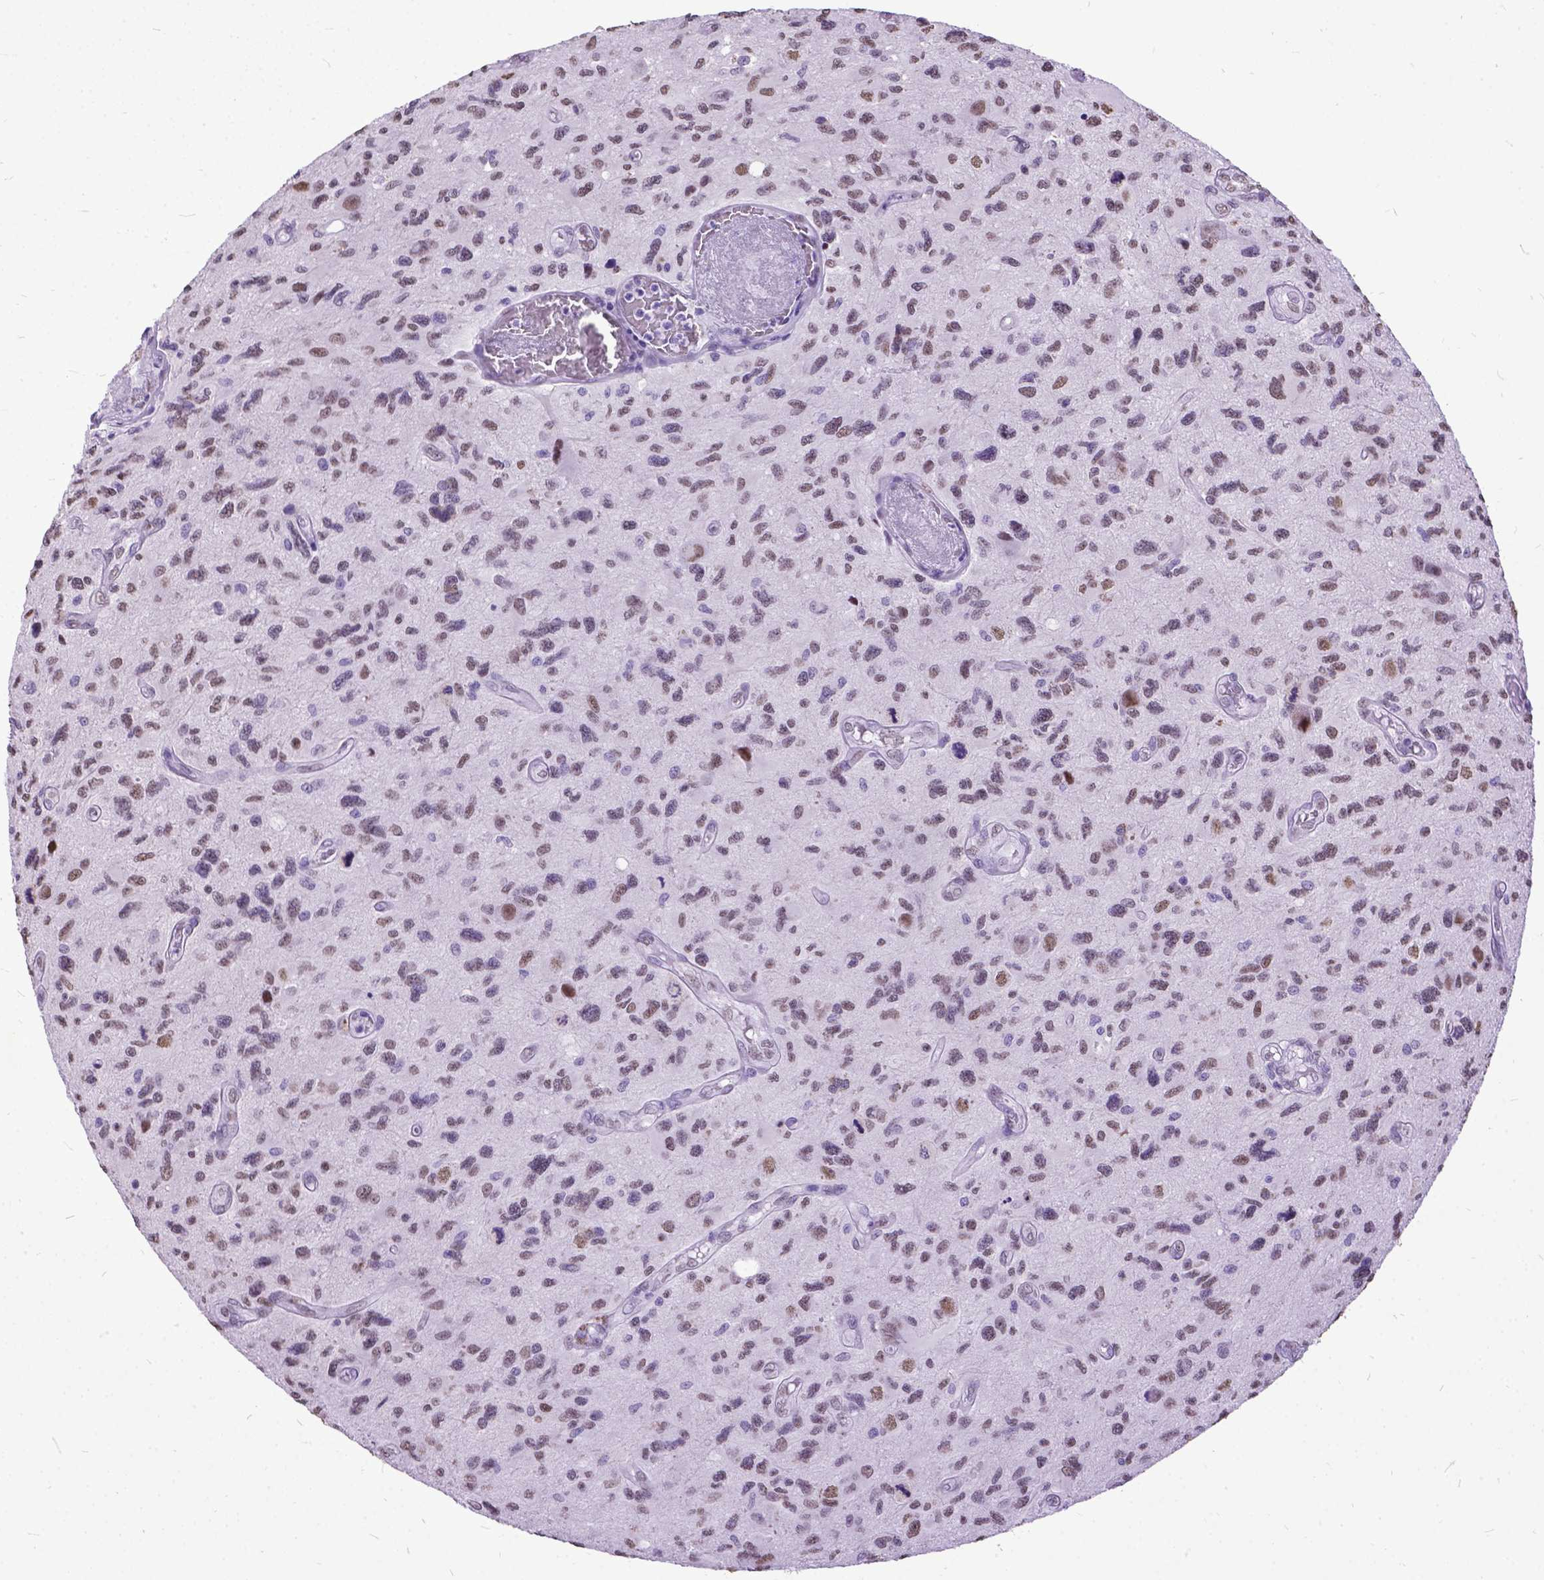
{"staining": {"intensity": "weak", "quantity": "25%-75%", "location": "nuclear"}, "tissue": "glioma", "cell_type": "Tumor cells", "image_type": "cancer", "snomed": [{"axis": "morphology", "description": "Glioma, malignant, NOS"}, {"axis": "morphology", "description": "Glioma, malignant, High grade"}, {"axis": "topography", "description": "Brain"}], "caption": "A brown stain highlights weak nuclear expression of a protein in human malignant glioma tumor cells.", "gene": "MARCHF10", "patient": {"sex": "female", "age": 71}}